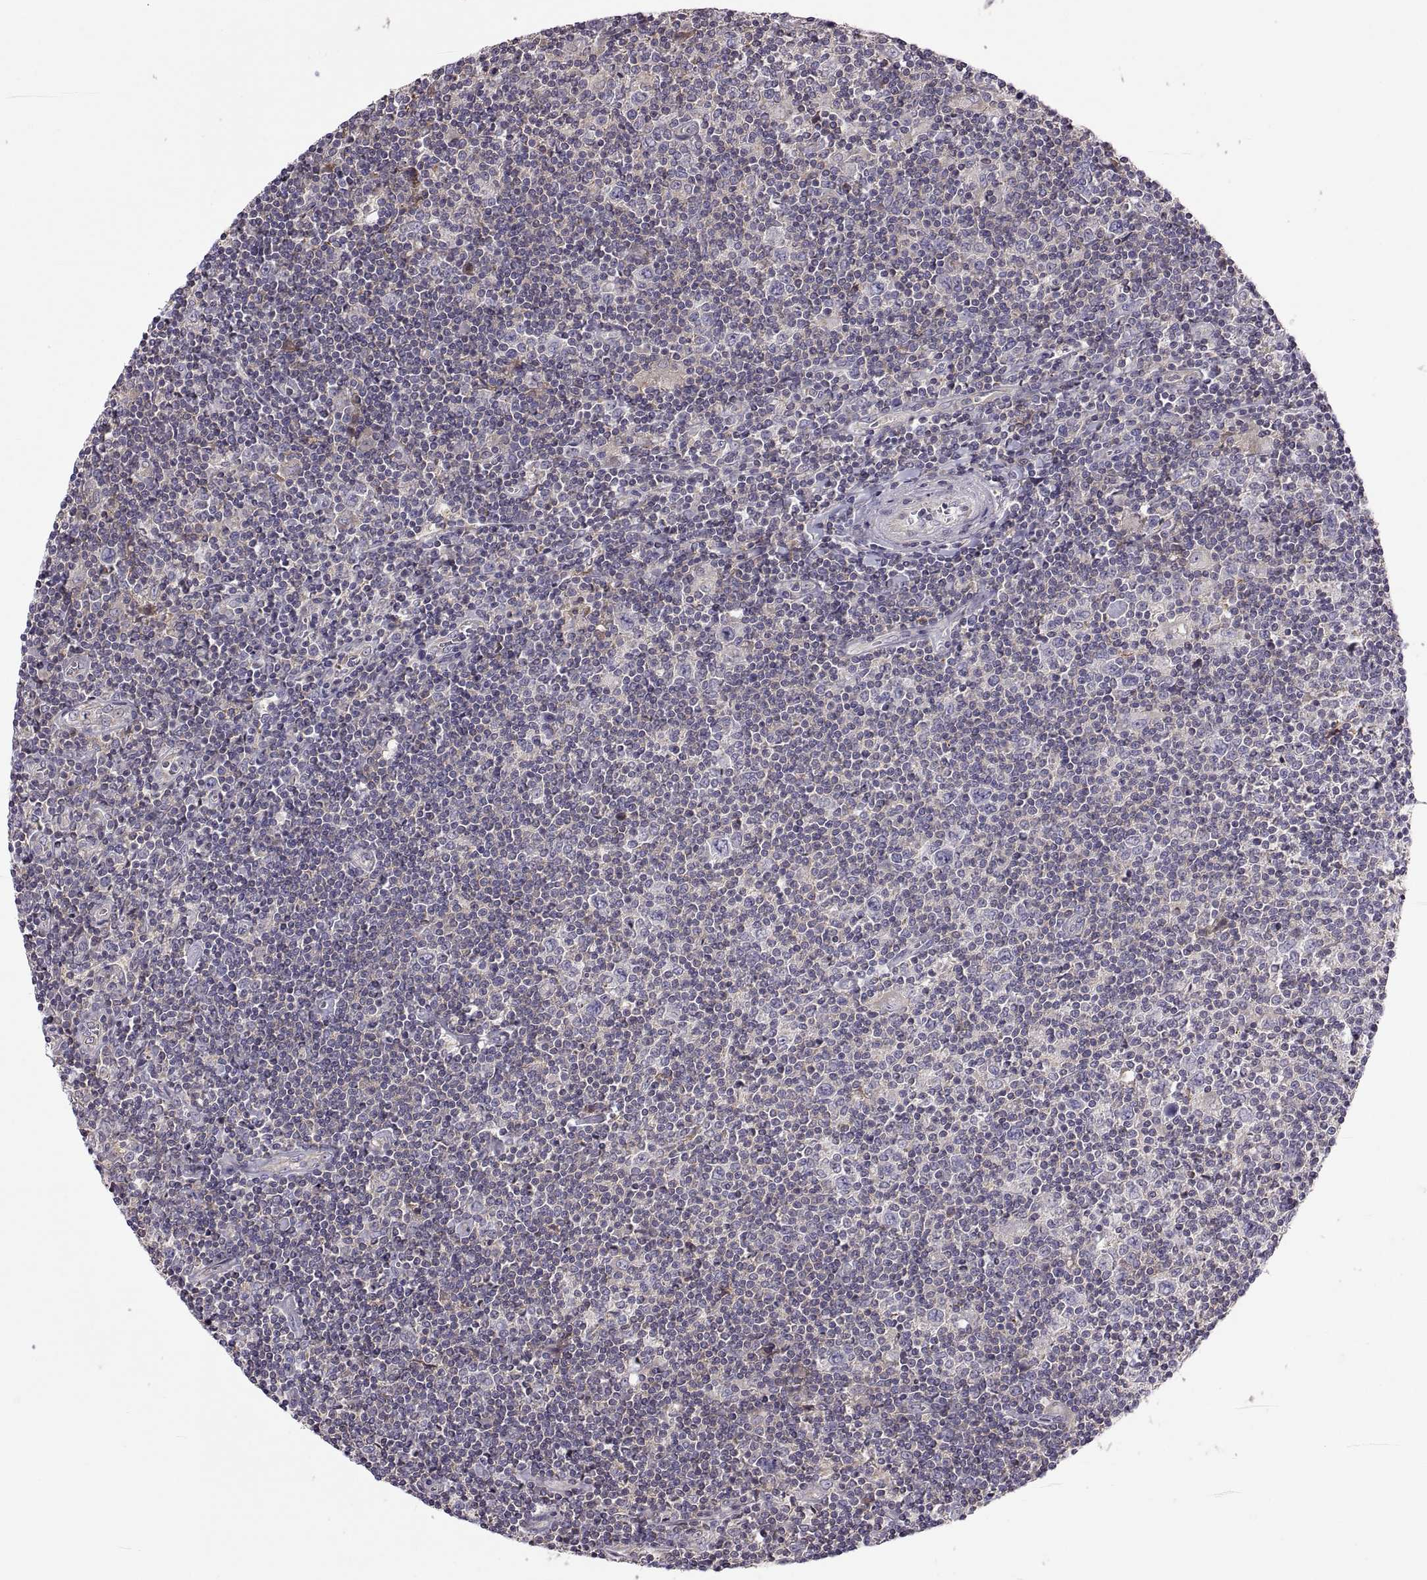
{"staining": {"intensity": "negative", "quantity": "none", "location": "none"}, "tissue": "lymphoma", "cell_type": "Tumor cells", "image_type": "cancer", "snomed": [{"axis": "morphology", "description": "Hodgkin's disease, NOS"}, {"axis": "topography", "description": "Lymph node"}], "caption": "A histopathology image of human Hodgkin's disease is negative for staining in tumor cells.", "gene": "SPATA32", "patient": {"sex": "male", "age": 40}}